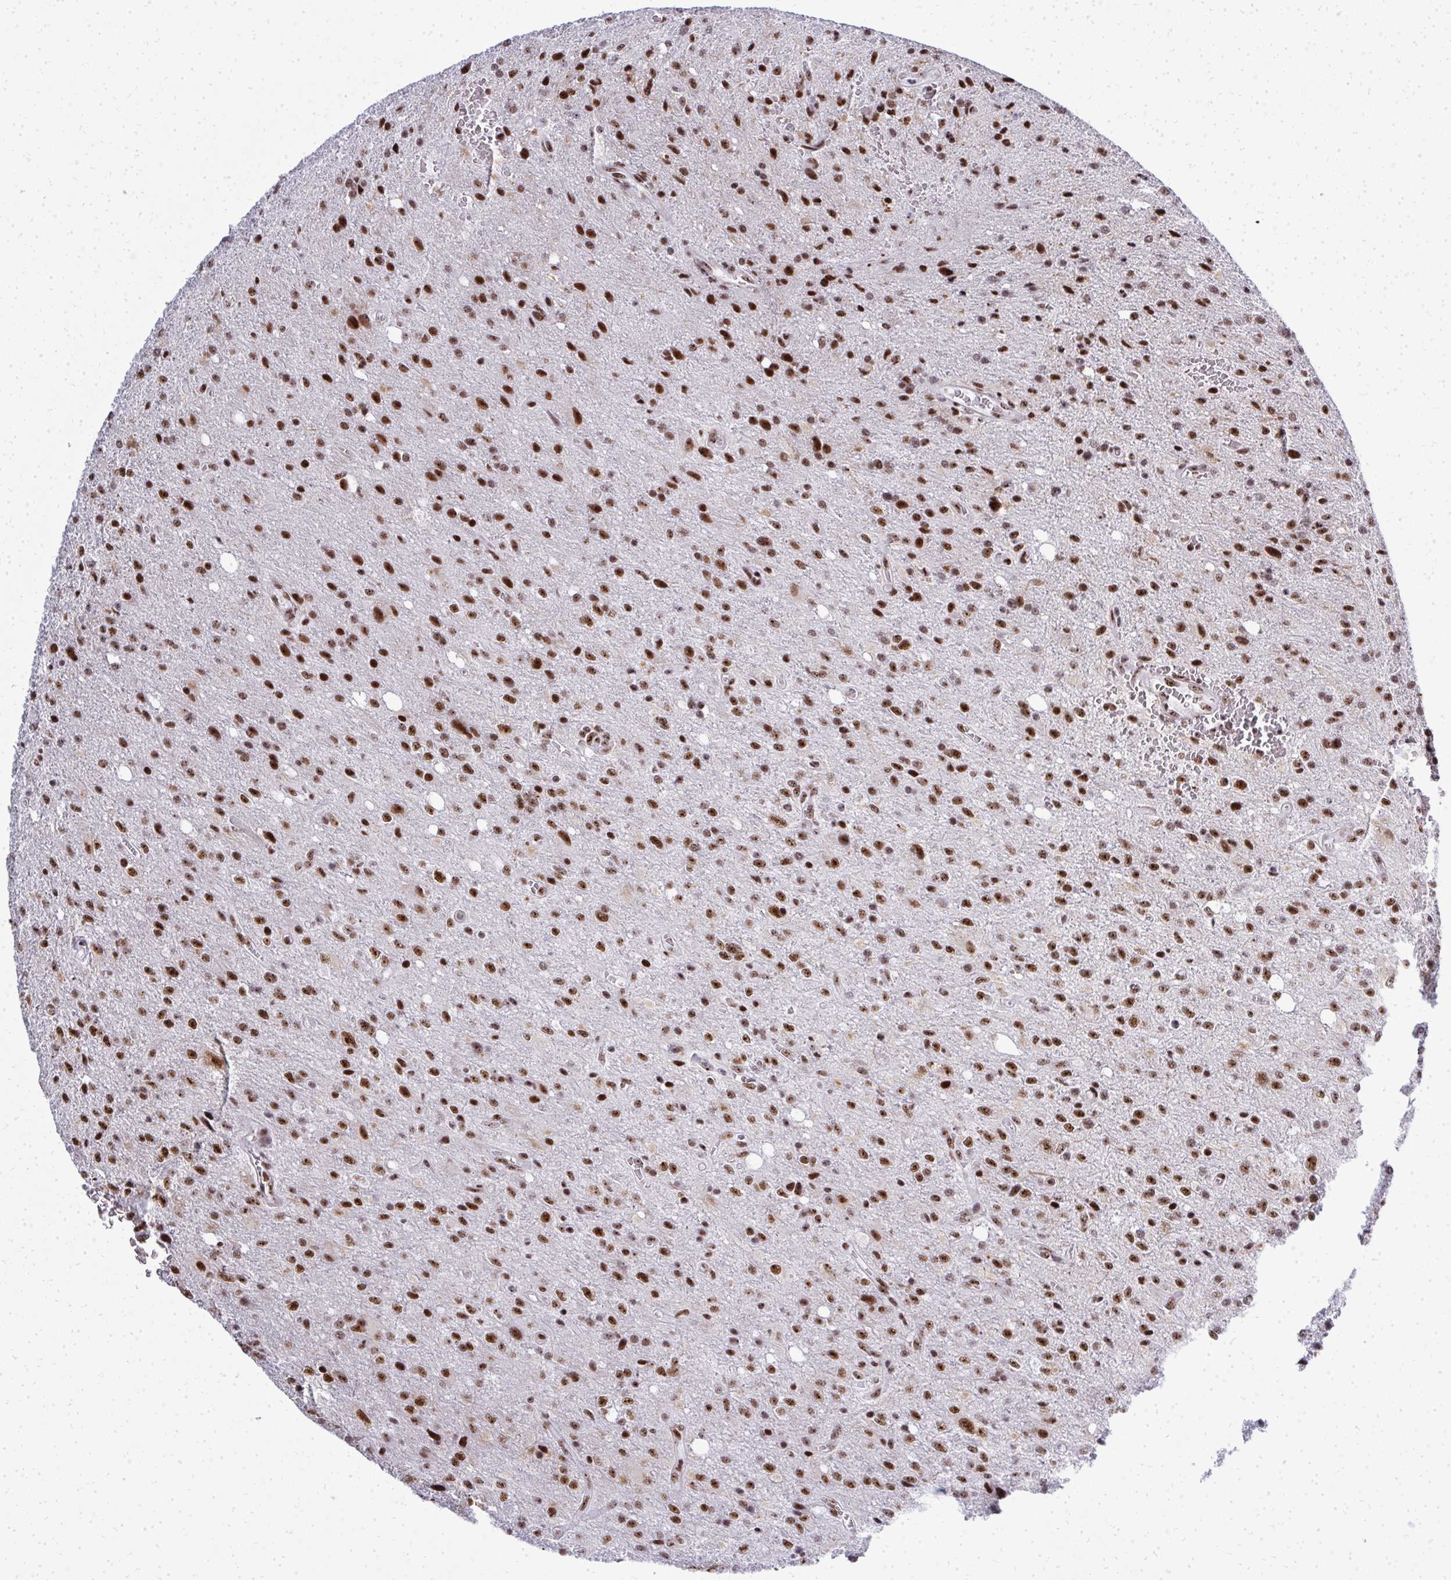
{"staining": {"intensity": "moderate", "quantity": ">75%", "location": "nuclear"}, "tissue": "glioma", "cell_type": "Tumor cells", "image_type": "cancer", "snomed": [{"axis": "morphology", "description": "Glioma, malignant, Low grade"}, {"axis": "topography", "description": "Brain"}], "caption": "The immunohistochemical stain labels moderate nuclear expression in tumor cells of glioma tissue. Immunohistochemistry stains the protein of interest in brown and the nuclei are stained blue.", "gene": "SIRT7", "patient": {"sex": "male", "age": 66}}